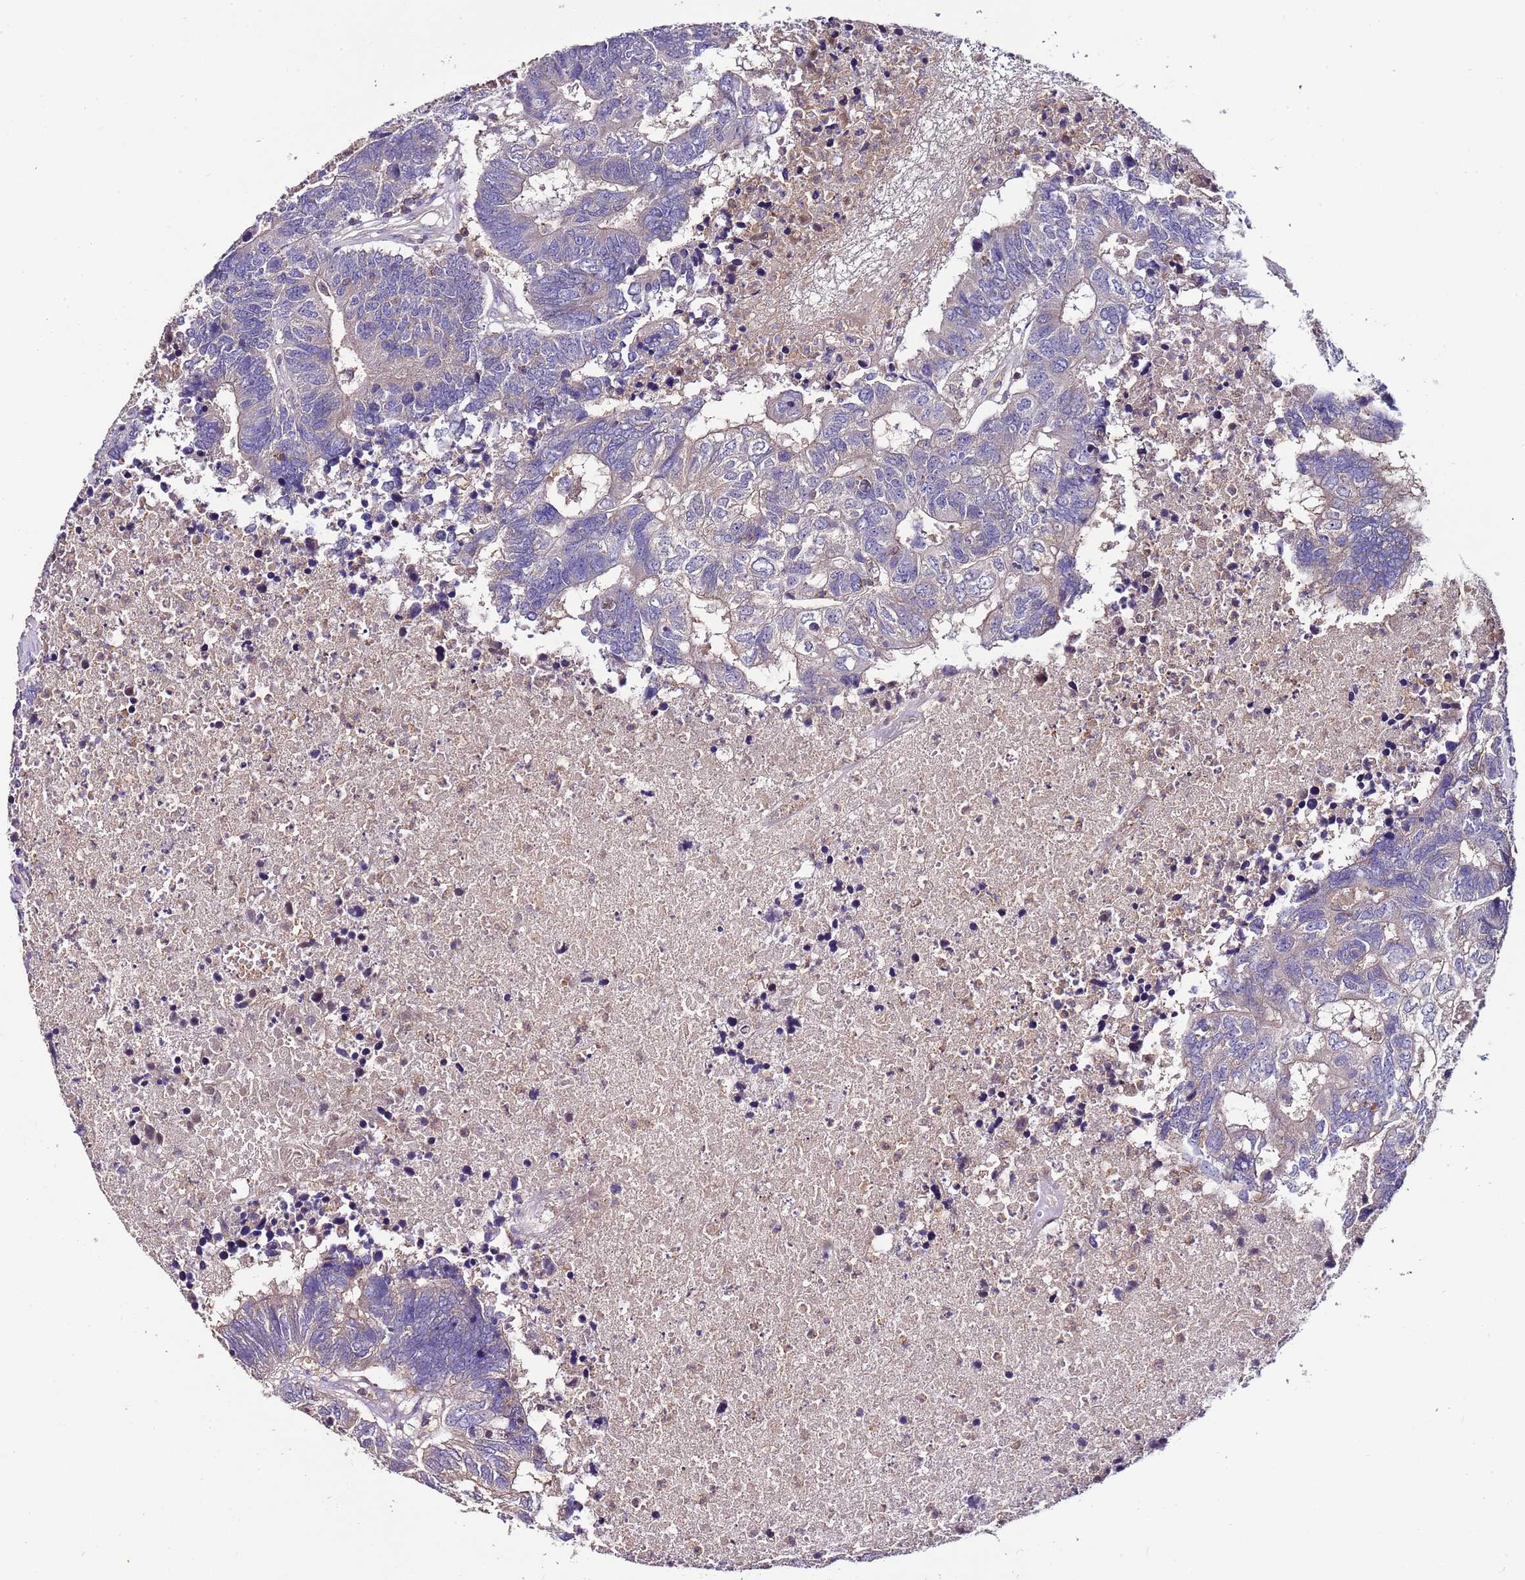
{"staining": {"intensity": "negative", "quantity": "none", "location": "none"}, "tissue": "colorectal cancer", "cell_type": "Tumor cells", "image_type": "cancer", "snomed": [{"axis": "morphology", "description": "Adenocarcinoma, NOS"}, {"axis": "topography", "description": "Colon"}], "caption": "Protein analysis of colorectal cancer shows no significant expression in tumor cells.", "gene": "IGIP", "patient": {"sex": "female", "age": 48}}